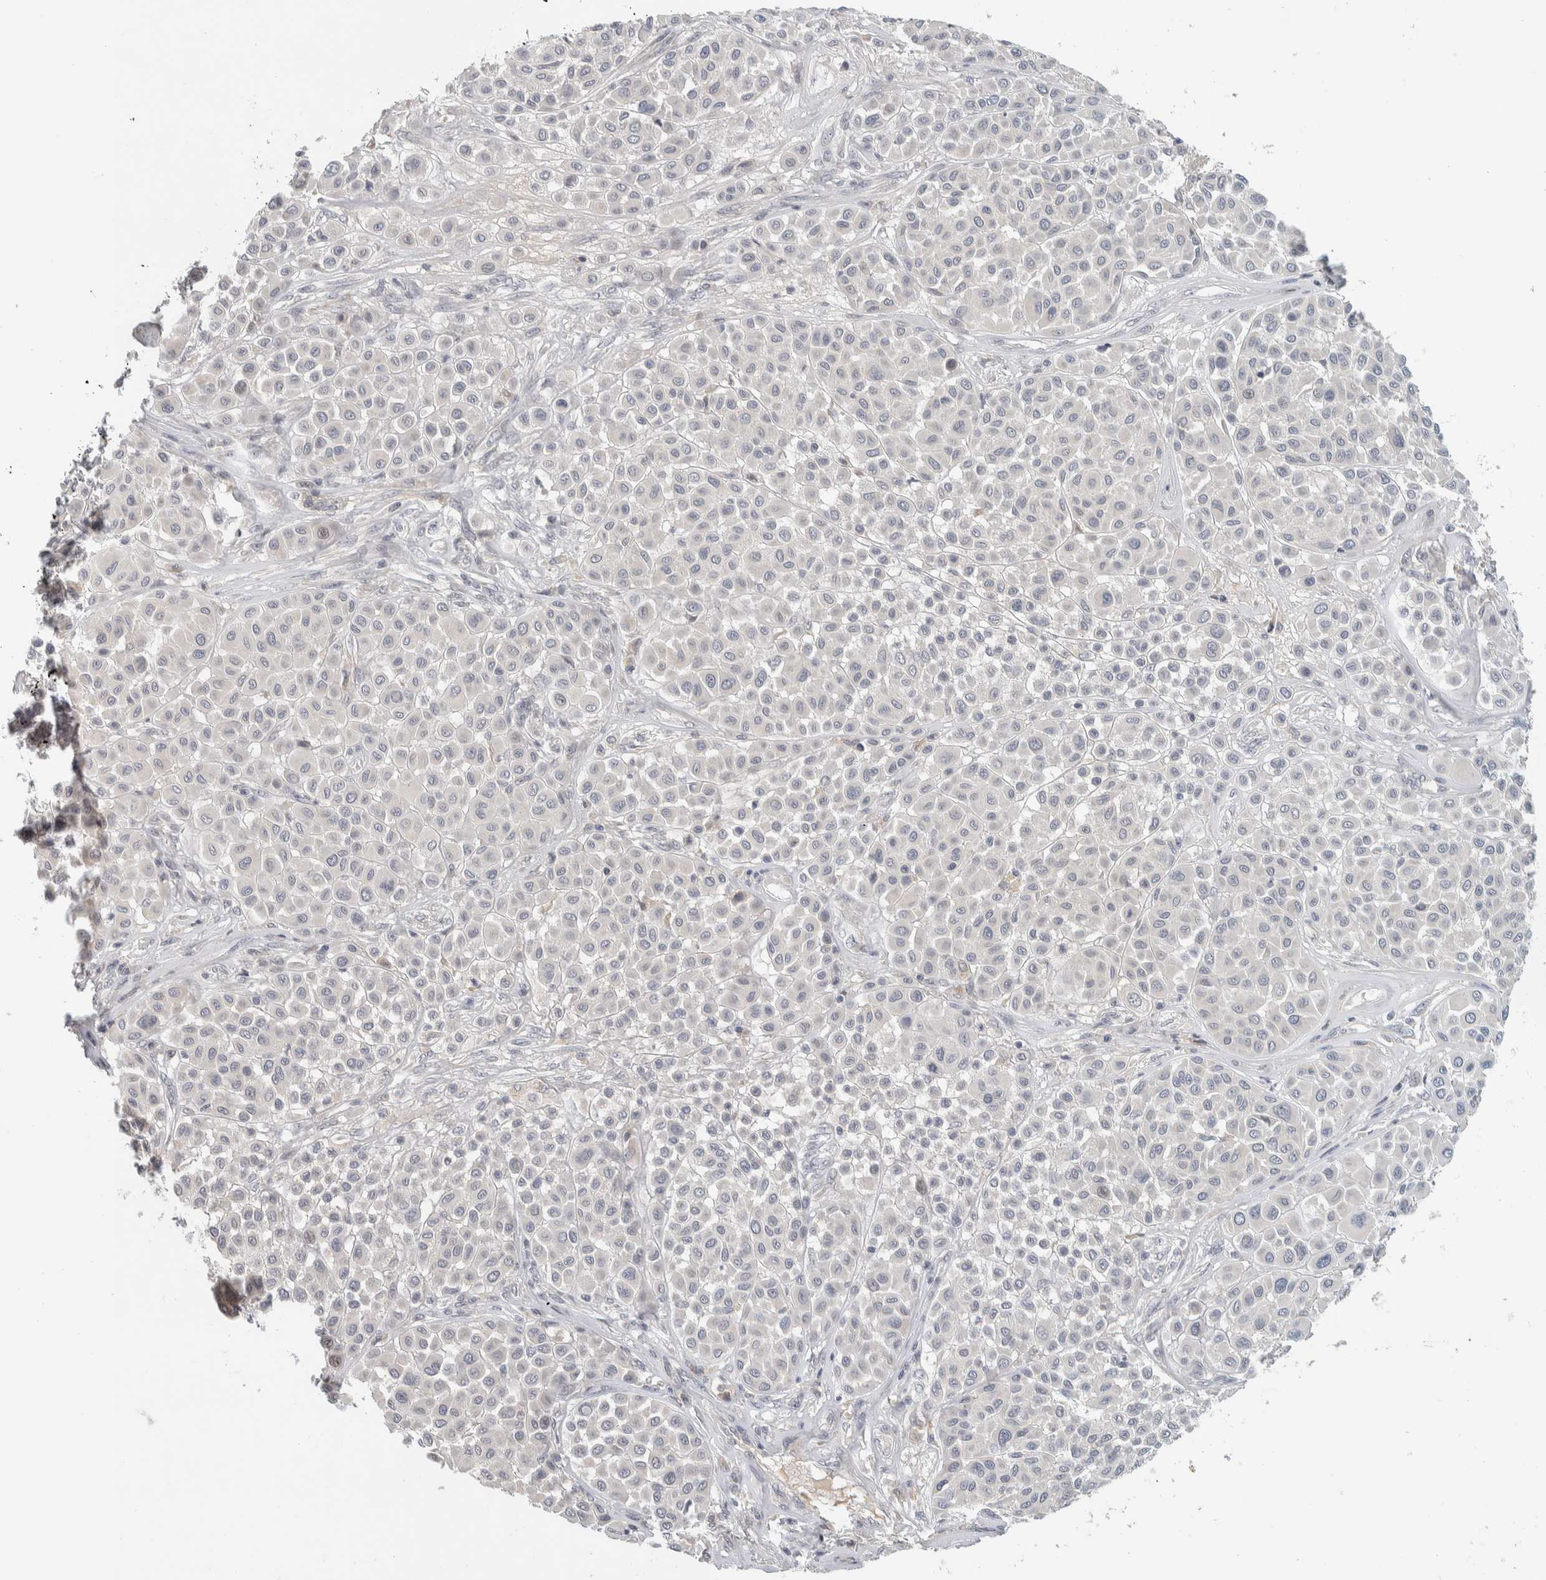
{"staining": {"intensity": "negative", "quantity": "none", "location": "none"}, "tissue": "melanoma", "cell_type": "Tumor cells", "image_type": "cancer", "snomed": [{"axis": "morphology", "description": "Malignant melanoma, Metastatic site"}, {"axis": "topography", "description": "Soft tissue"}], "caption": "Human malignant melanoma (metastatic site) stained for a protein using immunohistochemistry demonstrates no positivity in tumor cells.", "gene": "AFP", "patient": {"sex": "male", "age": 41}}